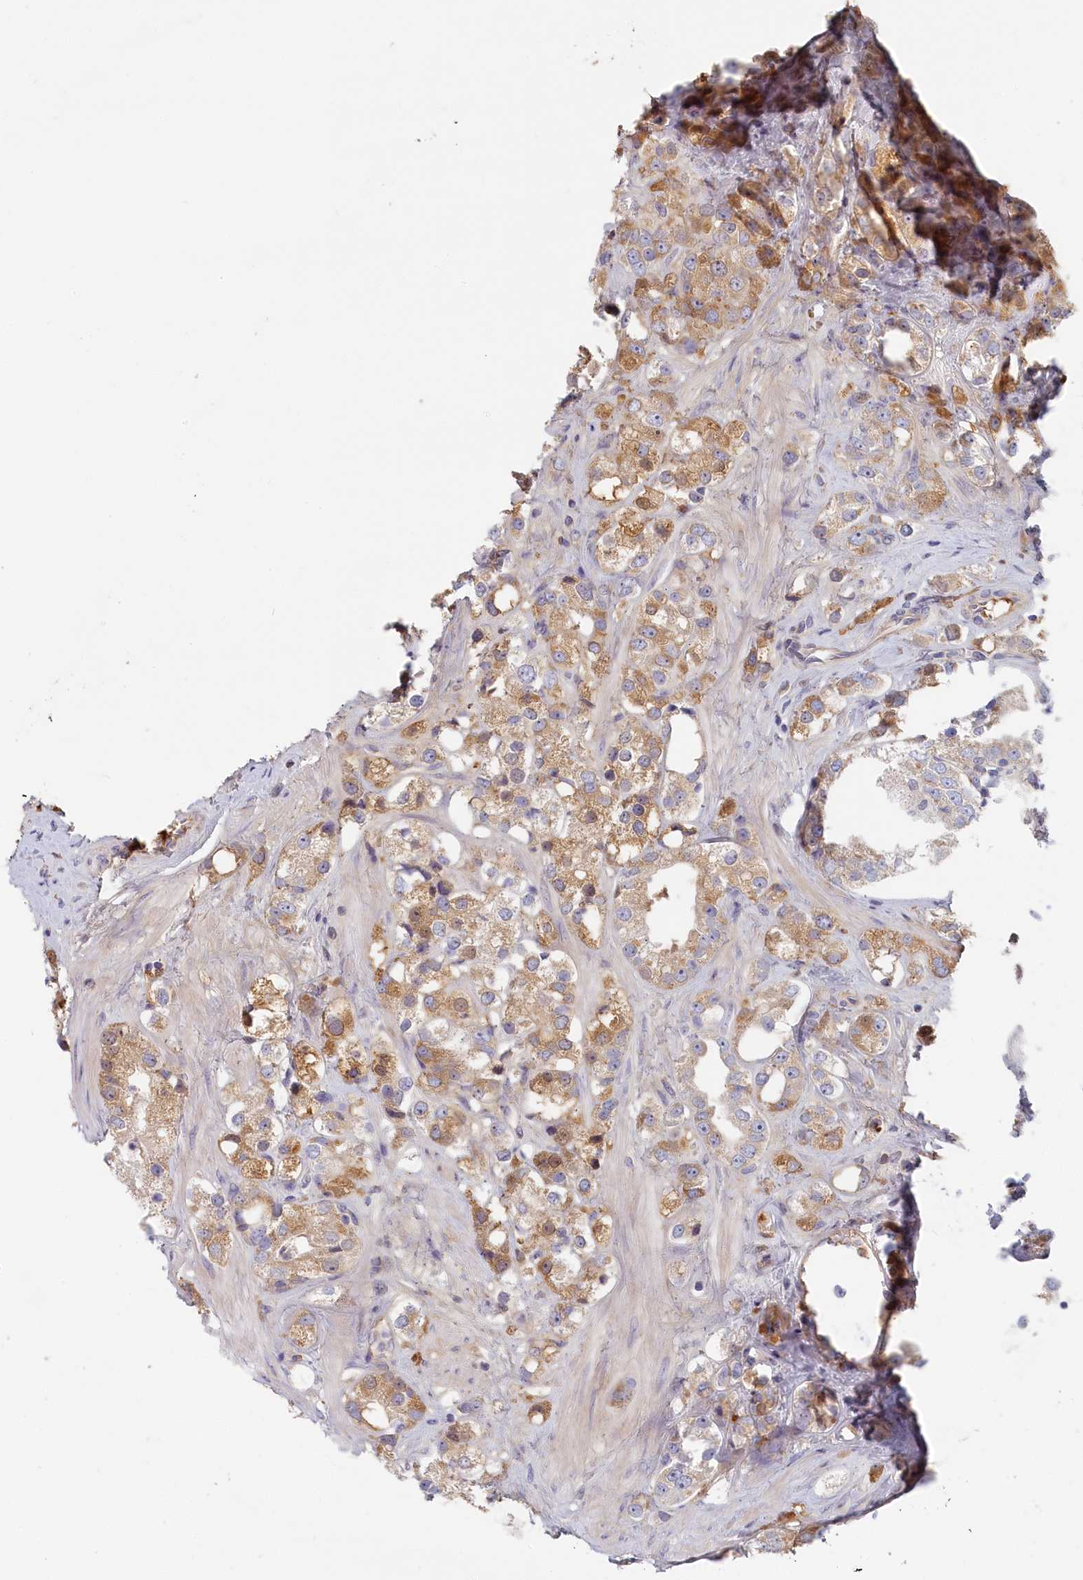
{"staining": {"intensity": "moderate", "quantity": ">75%", "location": "cytoplasmic/membranous"}, "tissue": "prostate cancer", "cell_type": "Tumor cells", "image_type": "cancer", "snomed": [{"axis": "morphology", "description": "Adenocarcinoma, NOS"}, {"axis": "topography", "description": "Prostate"}], "caption": "Moderate cytoplasmic/membranous protein expression is present in approximately >75% of tumor cells in prostate adenocarcinoma.", "gene": "STX16", "patient": {"sex": "male", "age": 79}}